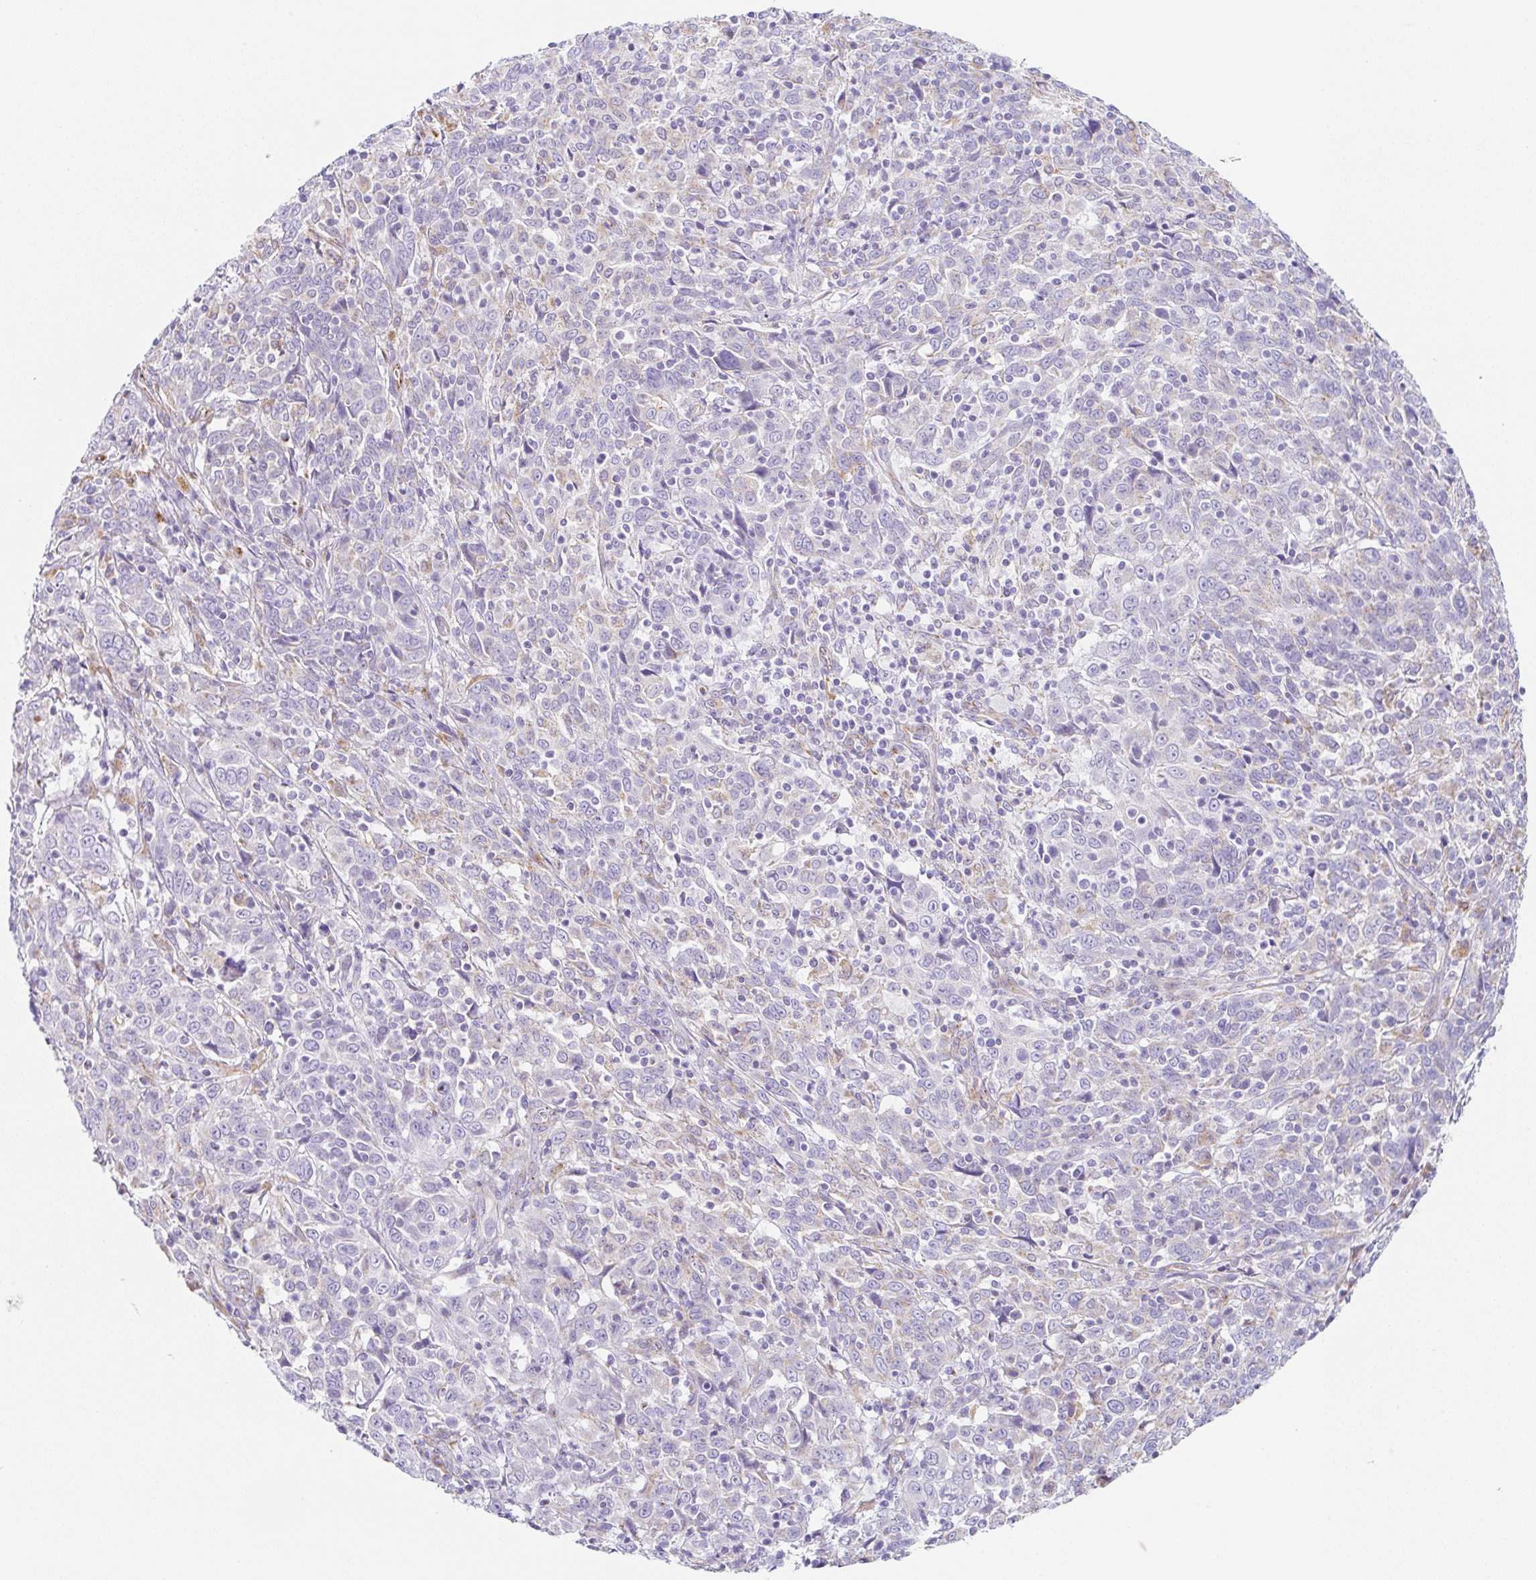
{"staining": {"intensity": "negative", "quantity": "none", "location": "none"}, "tissue": "cervical cancer", "cell_type": "Tumor cells", "image_type": "cancer", "snomed": [{"axis": "morphology", "description": "Squamous cell carcinoma, NOS"}, {"axis": "topography", "description": "Cervix"}], "caption": "IHC of human squamous cell carcinoma (cervical) displays no expression in tumor cells.", "gene": "DKK4", "patient": {"sex": "female", "age": 46}}